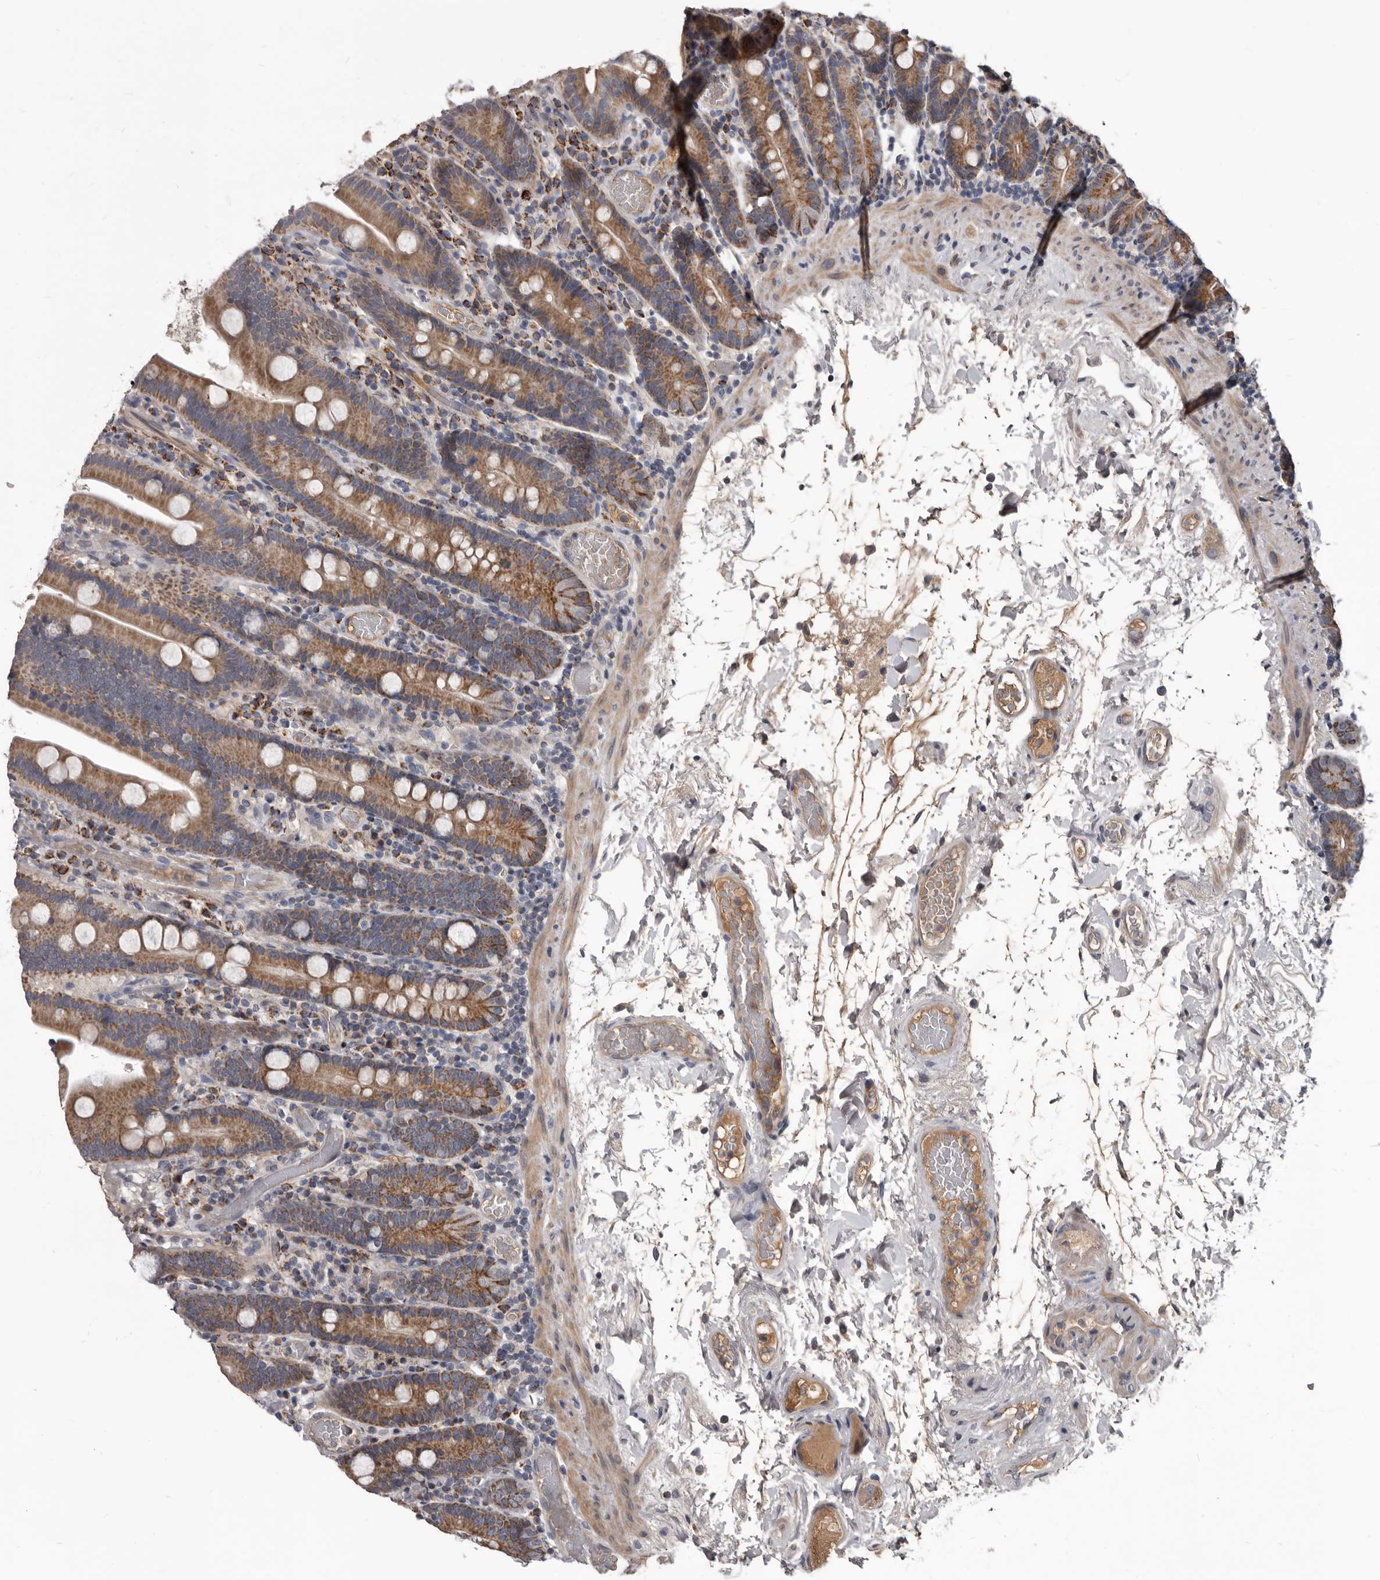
{"staining": {"intensity": "moderate", "quantity": ">75%", "location": "cytoplasmic/membranous"}, "tissue": "duodenum", "cell_type": "Glandular cells", "image_type": "normal", "snomed": [{"axis": "morphology", "description": "Normal tissue, NOS"}, {"axis": "topography", "description": "Duodenum"}], "caption": "The image demonstrates staining of normal duodenum, revealing moderate cytoplasmic/membranous protein positivity (brown color) within glandular cells.", "gene": "ALDH5A1", "patient": {"sex": "male", "age": 55}}